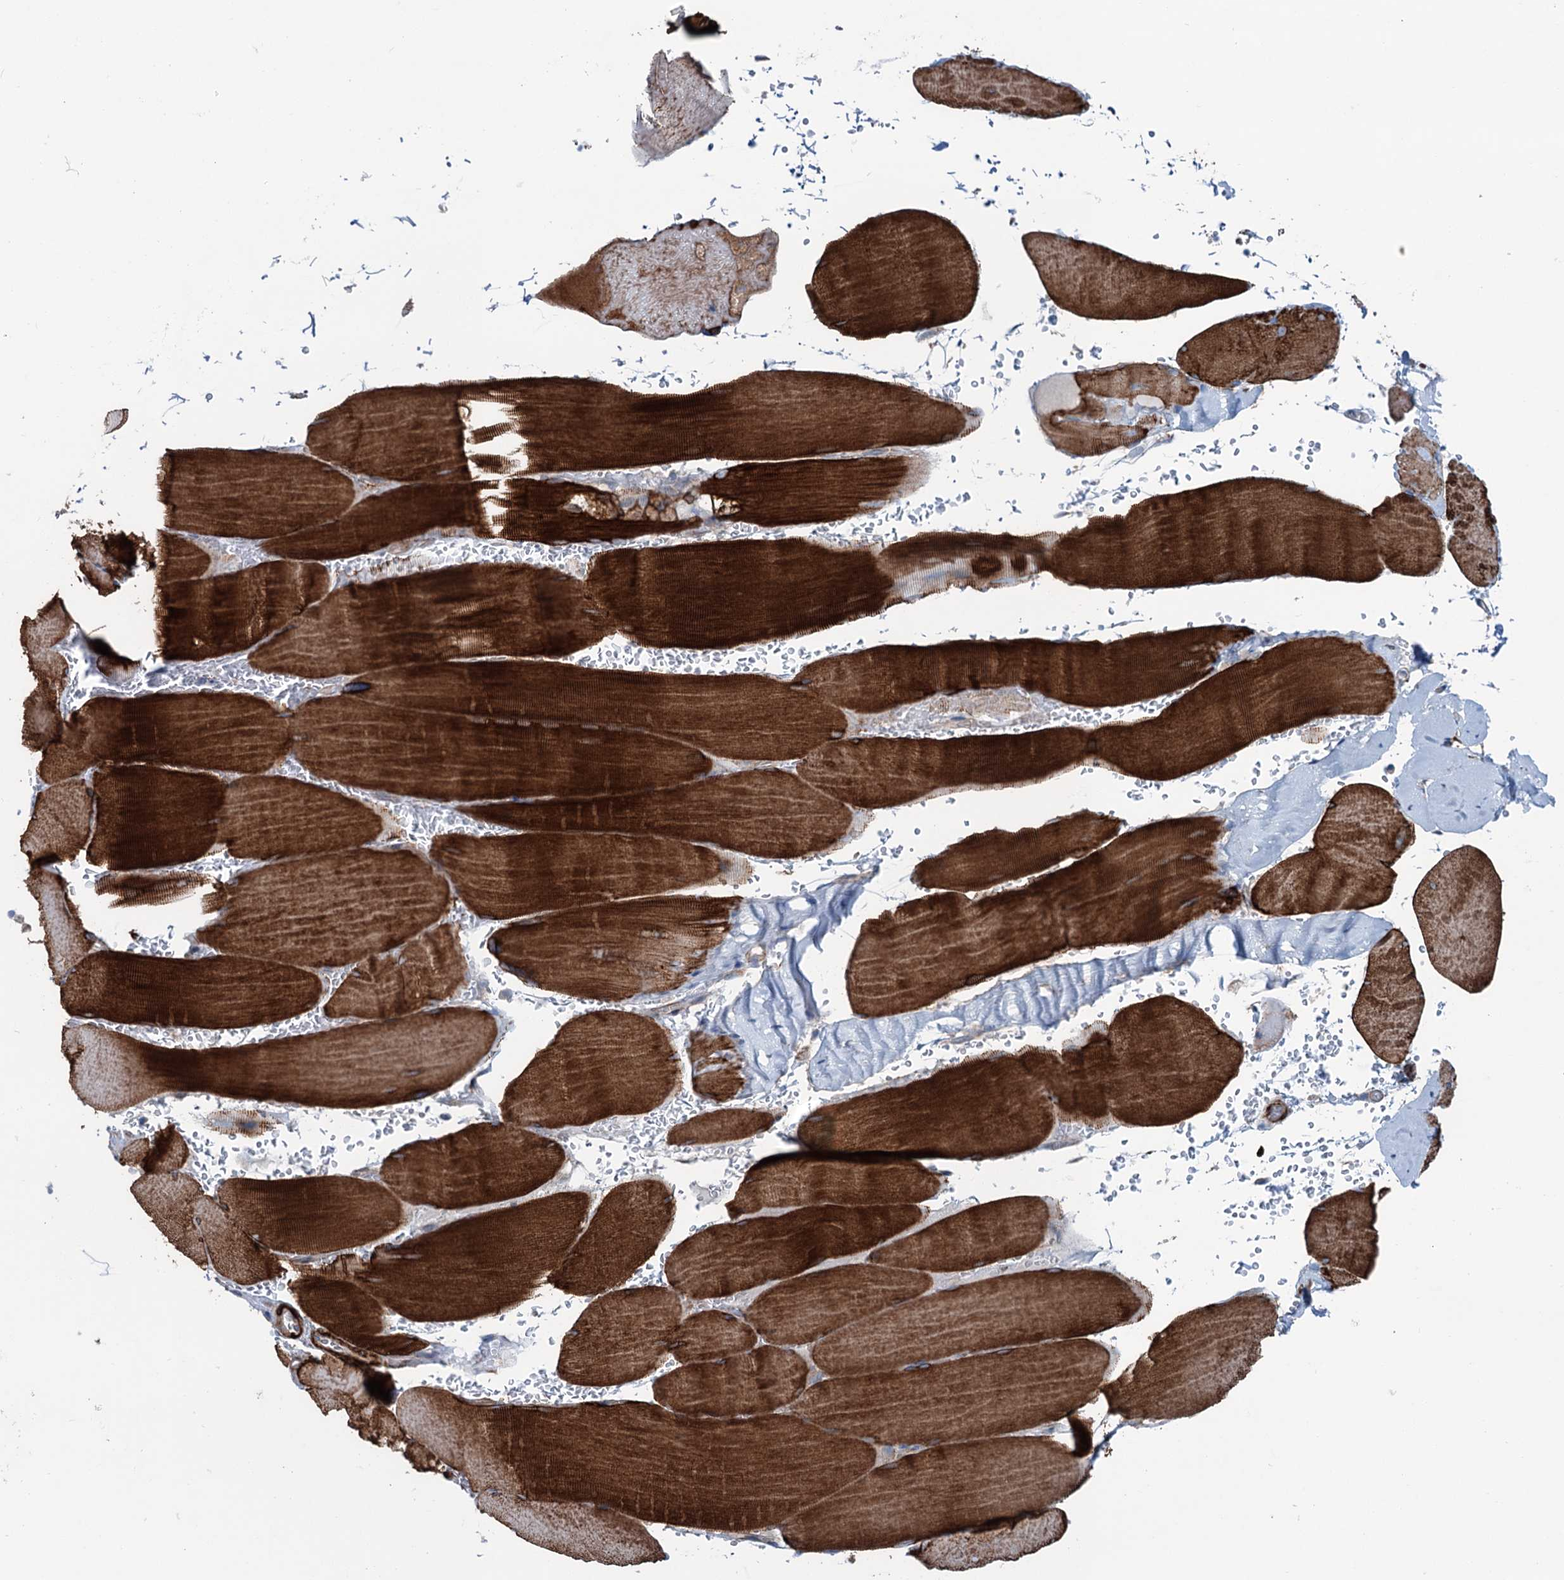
{"staining": {"intensity": "strong", "quantity": ">75%", "location": "cytoplasmic/membranous"}, "tissue": "skeletal muscle", "cell_type": "Myocytes", "image_type": "normal", "snomed": [{"axis": "morphology", "description": "Normal tissue, NOS"}, {"axis": "topography", "description": "Skeletal muscle"}, {"axis": "topography", "description": "Head-Neck"}], "caption": "A brown stain highlights strong cytoplasmic/membranous expression of a protein in myocytes of benign skeletal muscle.", "gene": "CALCOCO1", "patient": {"sex": "male", "age": 66}}